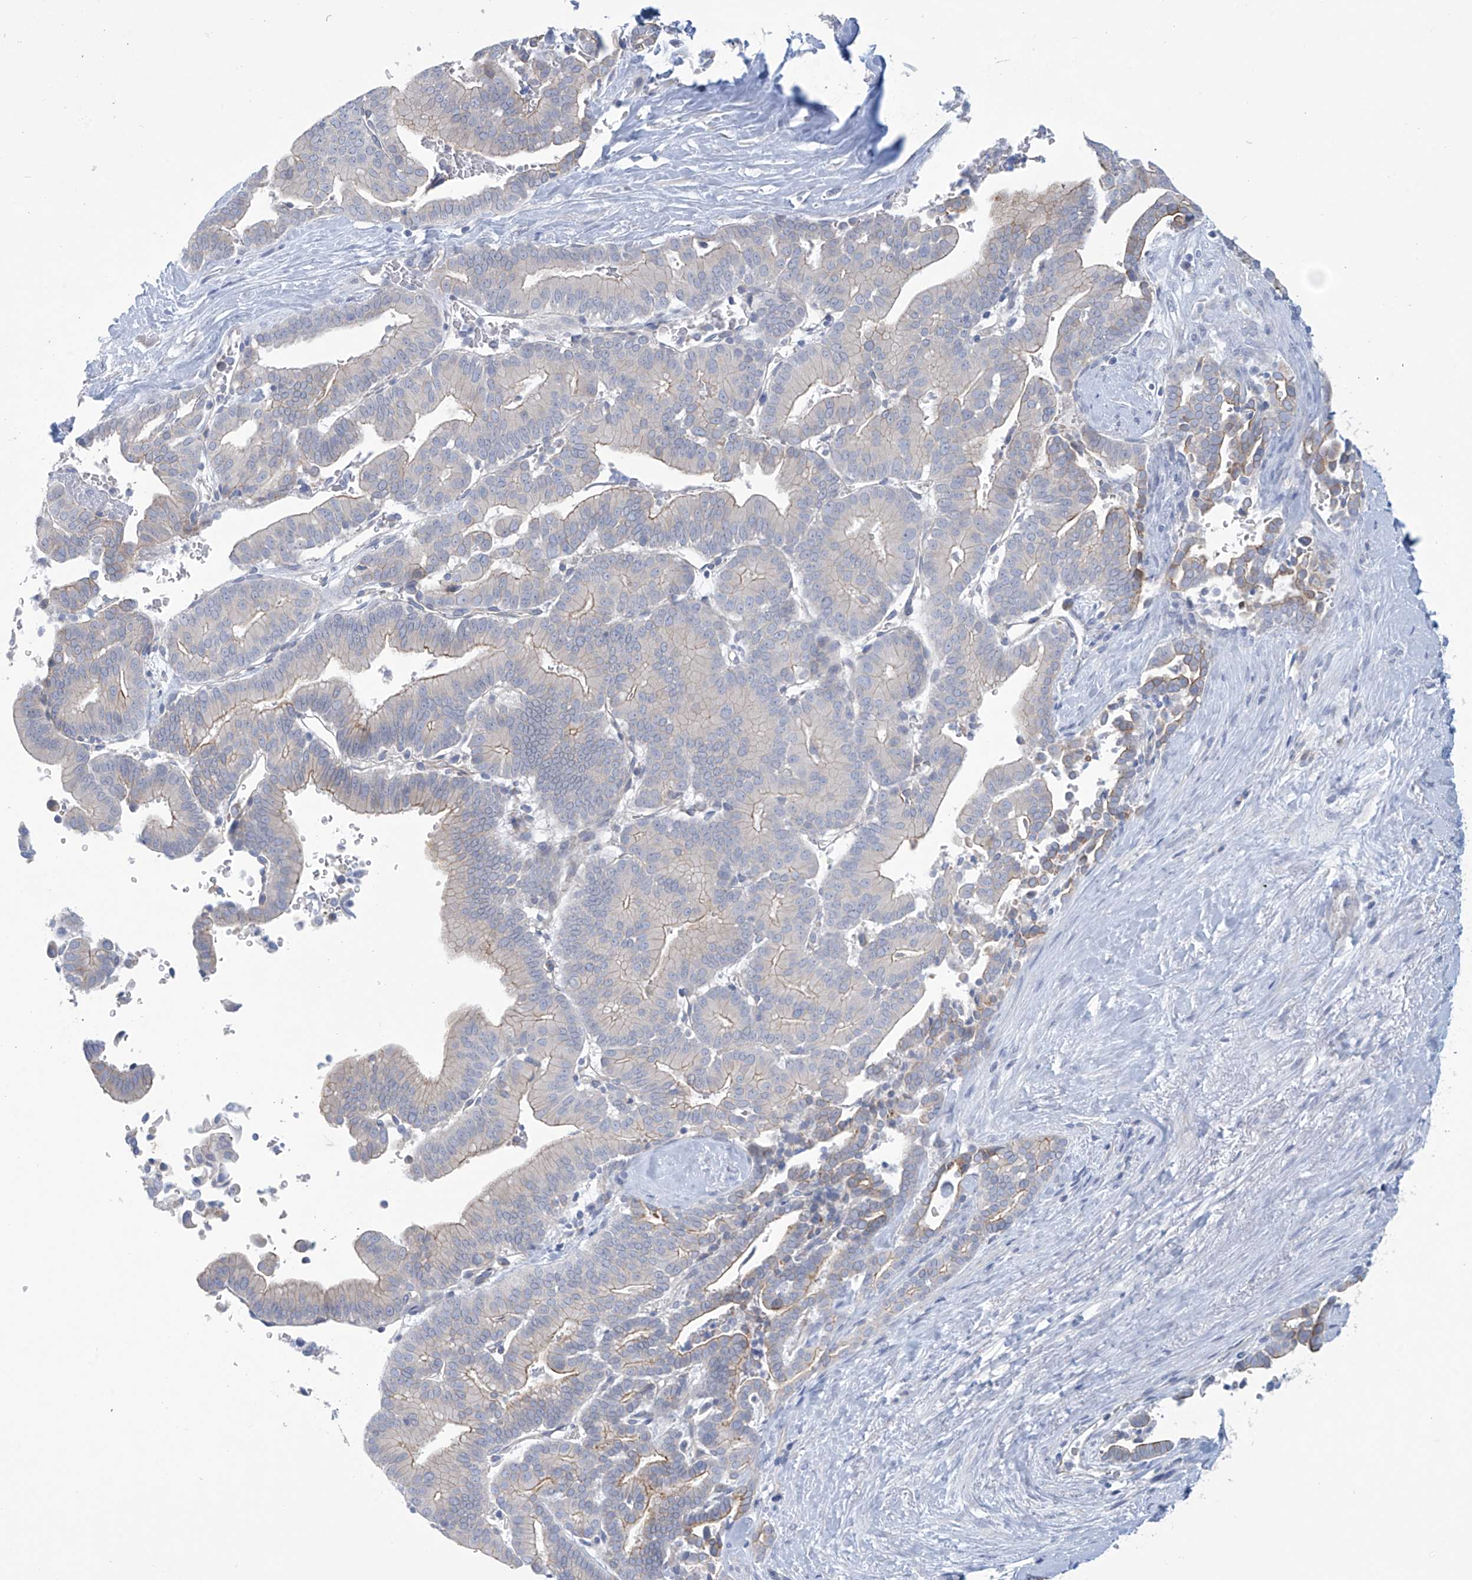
{"staining": {"intensity": "moderate", "quantity": "<25%", "location": "cytoplasmic/membranous"}, "tissue": "liver cancer", "cell_type": "Tumor cells", "image_type": "cancer", "snomed": [{"axis": "morphology", "description": "Cholangiocarcinoma"}, {"axis": "topography", "description": "Liver"}], "caption": "Moderate cytoplasmic/membranous staining for a protein is present in approximately <25% of tumor cells of liver cholangiocarcinoma using immunohistochemistry.", "gene": "ABHD13", "patient": {"sex": "female", "age": 75}}